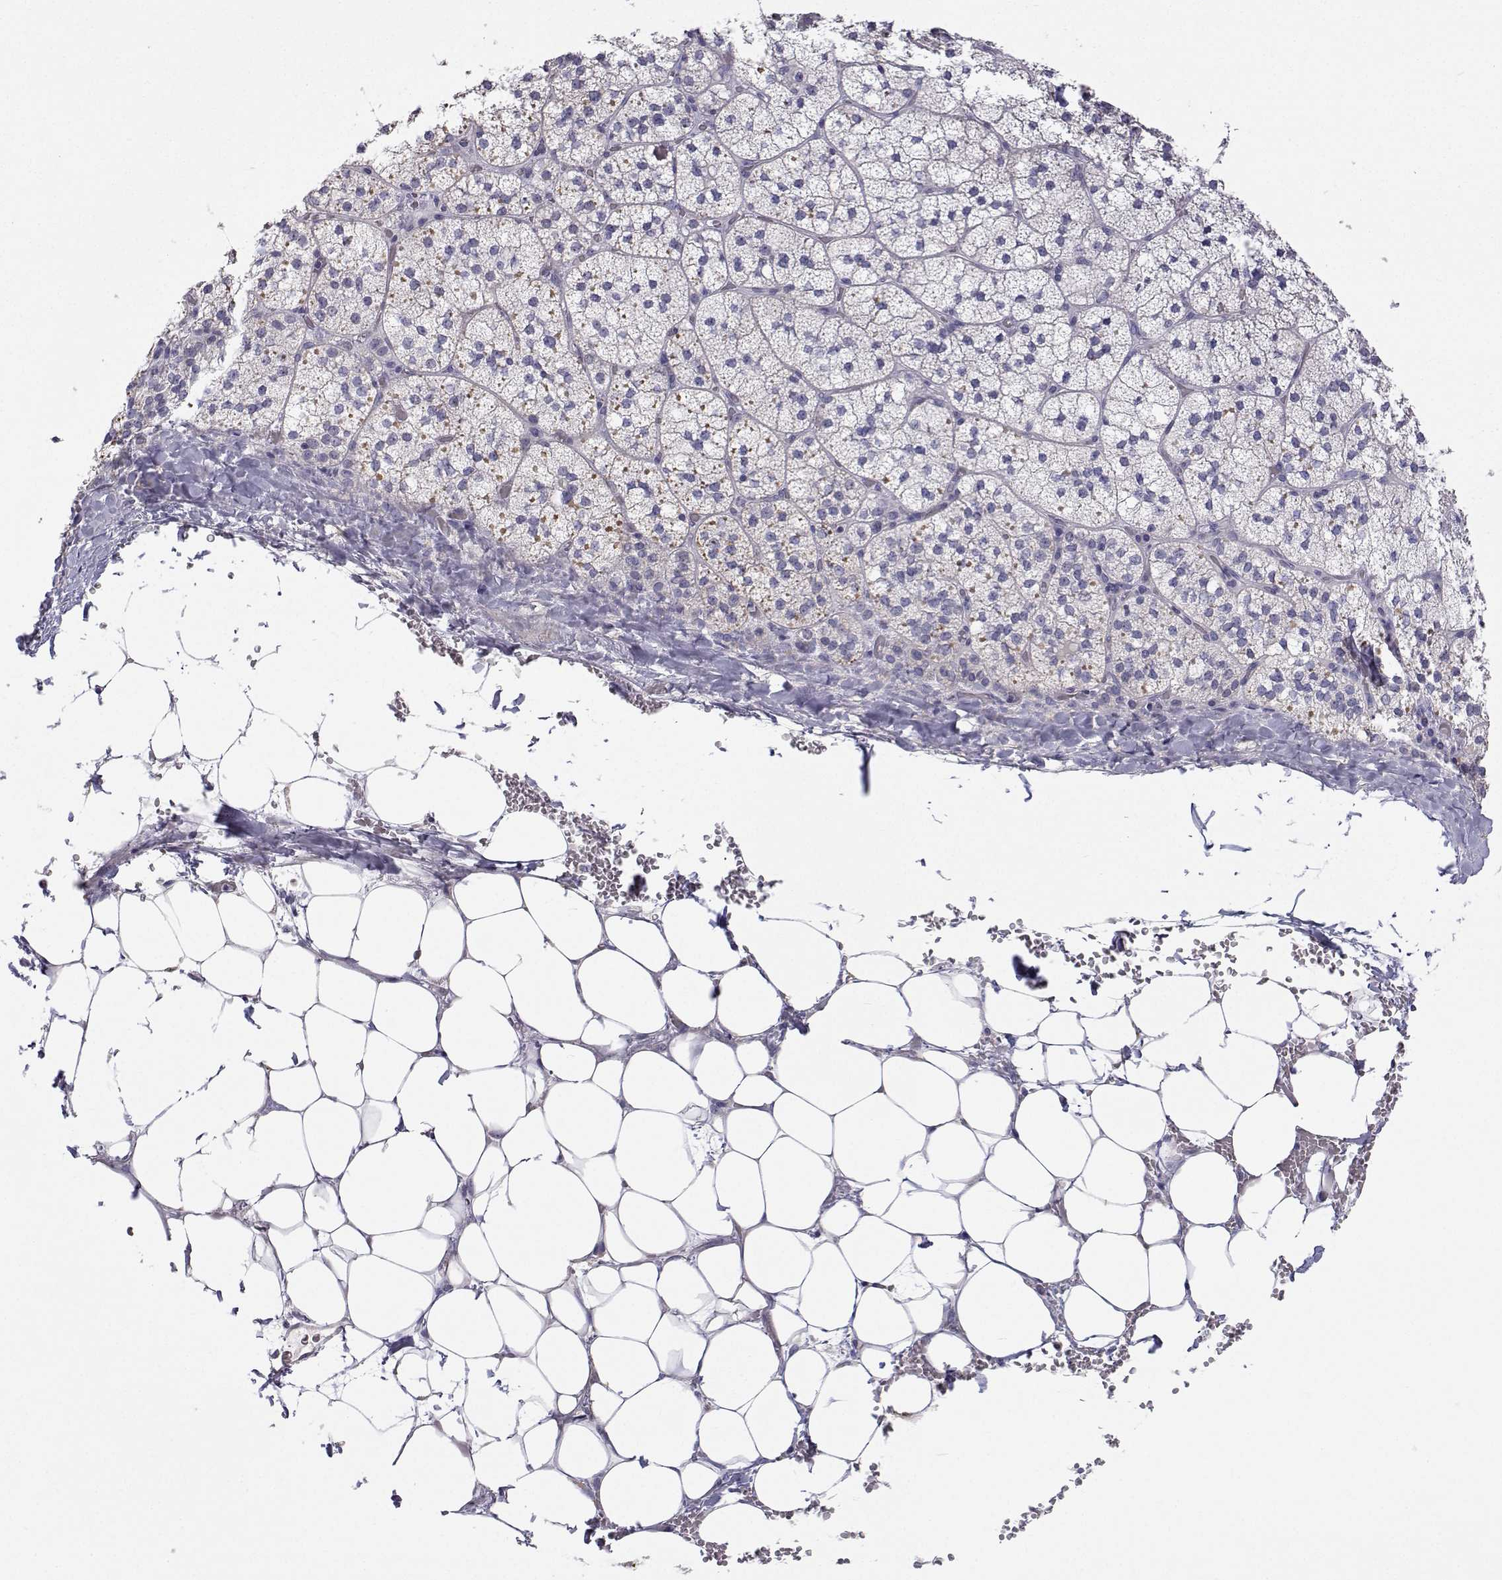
{"staining": {"intensity": "weak", "quantity": "<25%", "location": "cytoplasmic/membranous"}, "tissue": "adrenal gland", "cell_type": "Glandular cells", "image_type": "normal", "snomed": [{"axis": "morphology", "description": "Normal tissue, NOS"}, {"axis": "topography", "description": "Adrenal gland"}], "caption": "Immunohistochemical staining of normal adrenal gland displays no significant positivity in glandular cells.", "gene": "ANKRD65", "patient": {"sex": "male", "age": 53}}